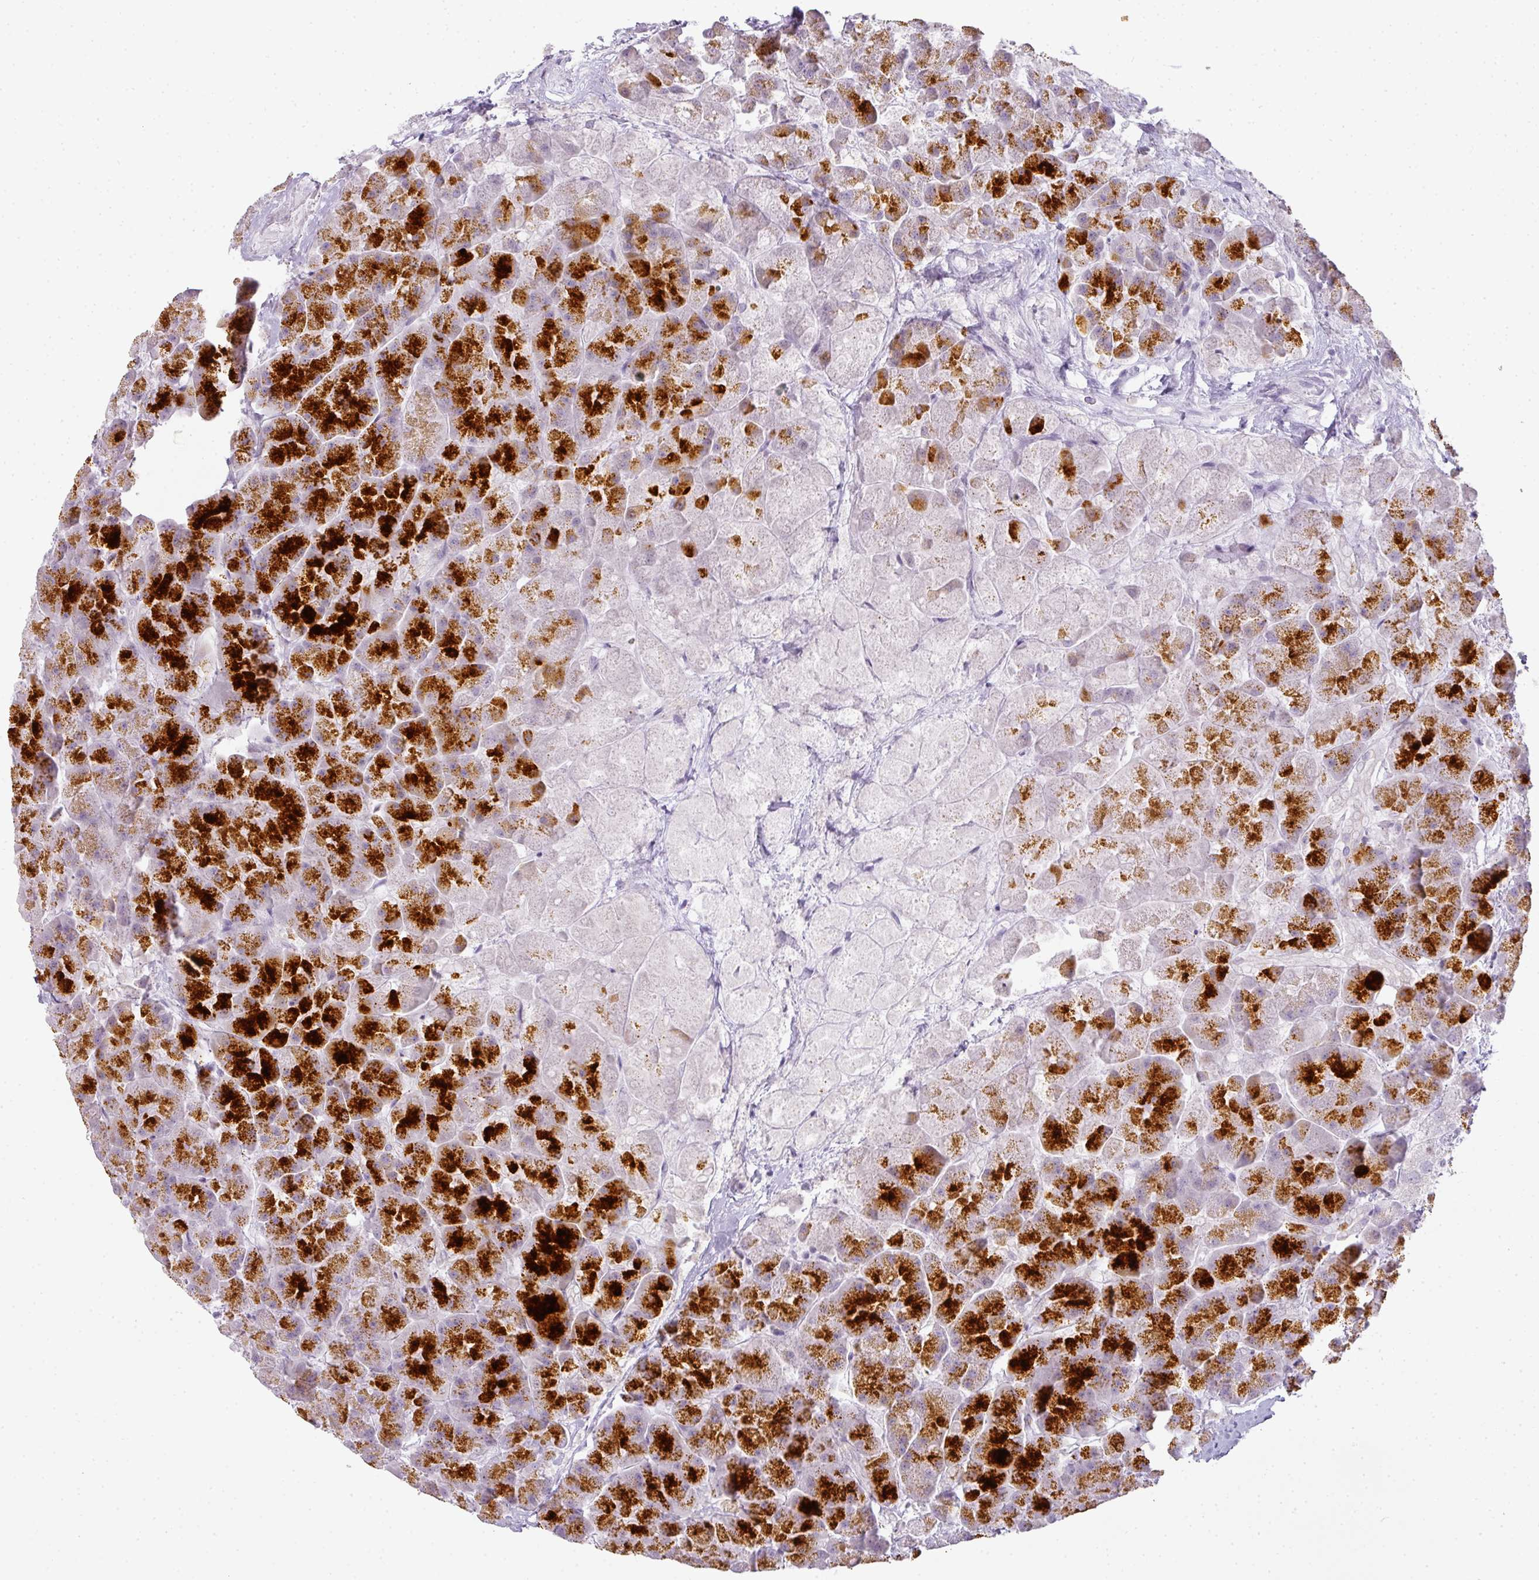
{"staining": {"intensity": "strong", "quantity": "25%-75%", "location": "cytoplasmic/membranous"}, "tissue": "pancreas", "cell_type": "Exocrine glandular cells", "image_type": "normal", "snomed": [{"axis": "morphology", "description": "Normal tissue, NOS"}, {"axis": "topography", "description": "Pancreas"}, {"axis": "topography", "description": "Peripheral nerve tissue"}], "caption": "This is a histology image of immunohistochemistry (IHC) staining of benign pancreas, which shows strong positivity in the cytoplasmic/membranous of exocrine glandular cells.", "gene": "RBMY1A1", "patient": {"sex": "male", "age": 54}}